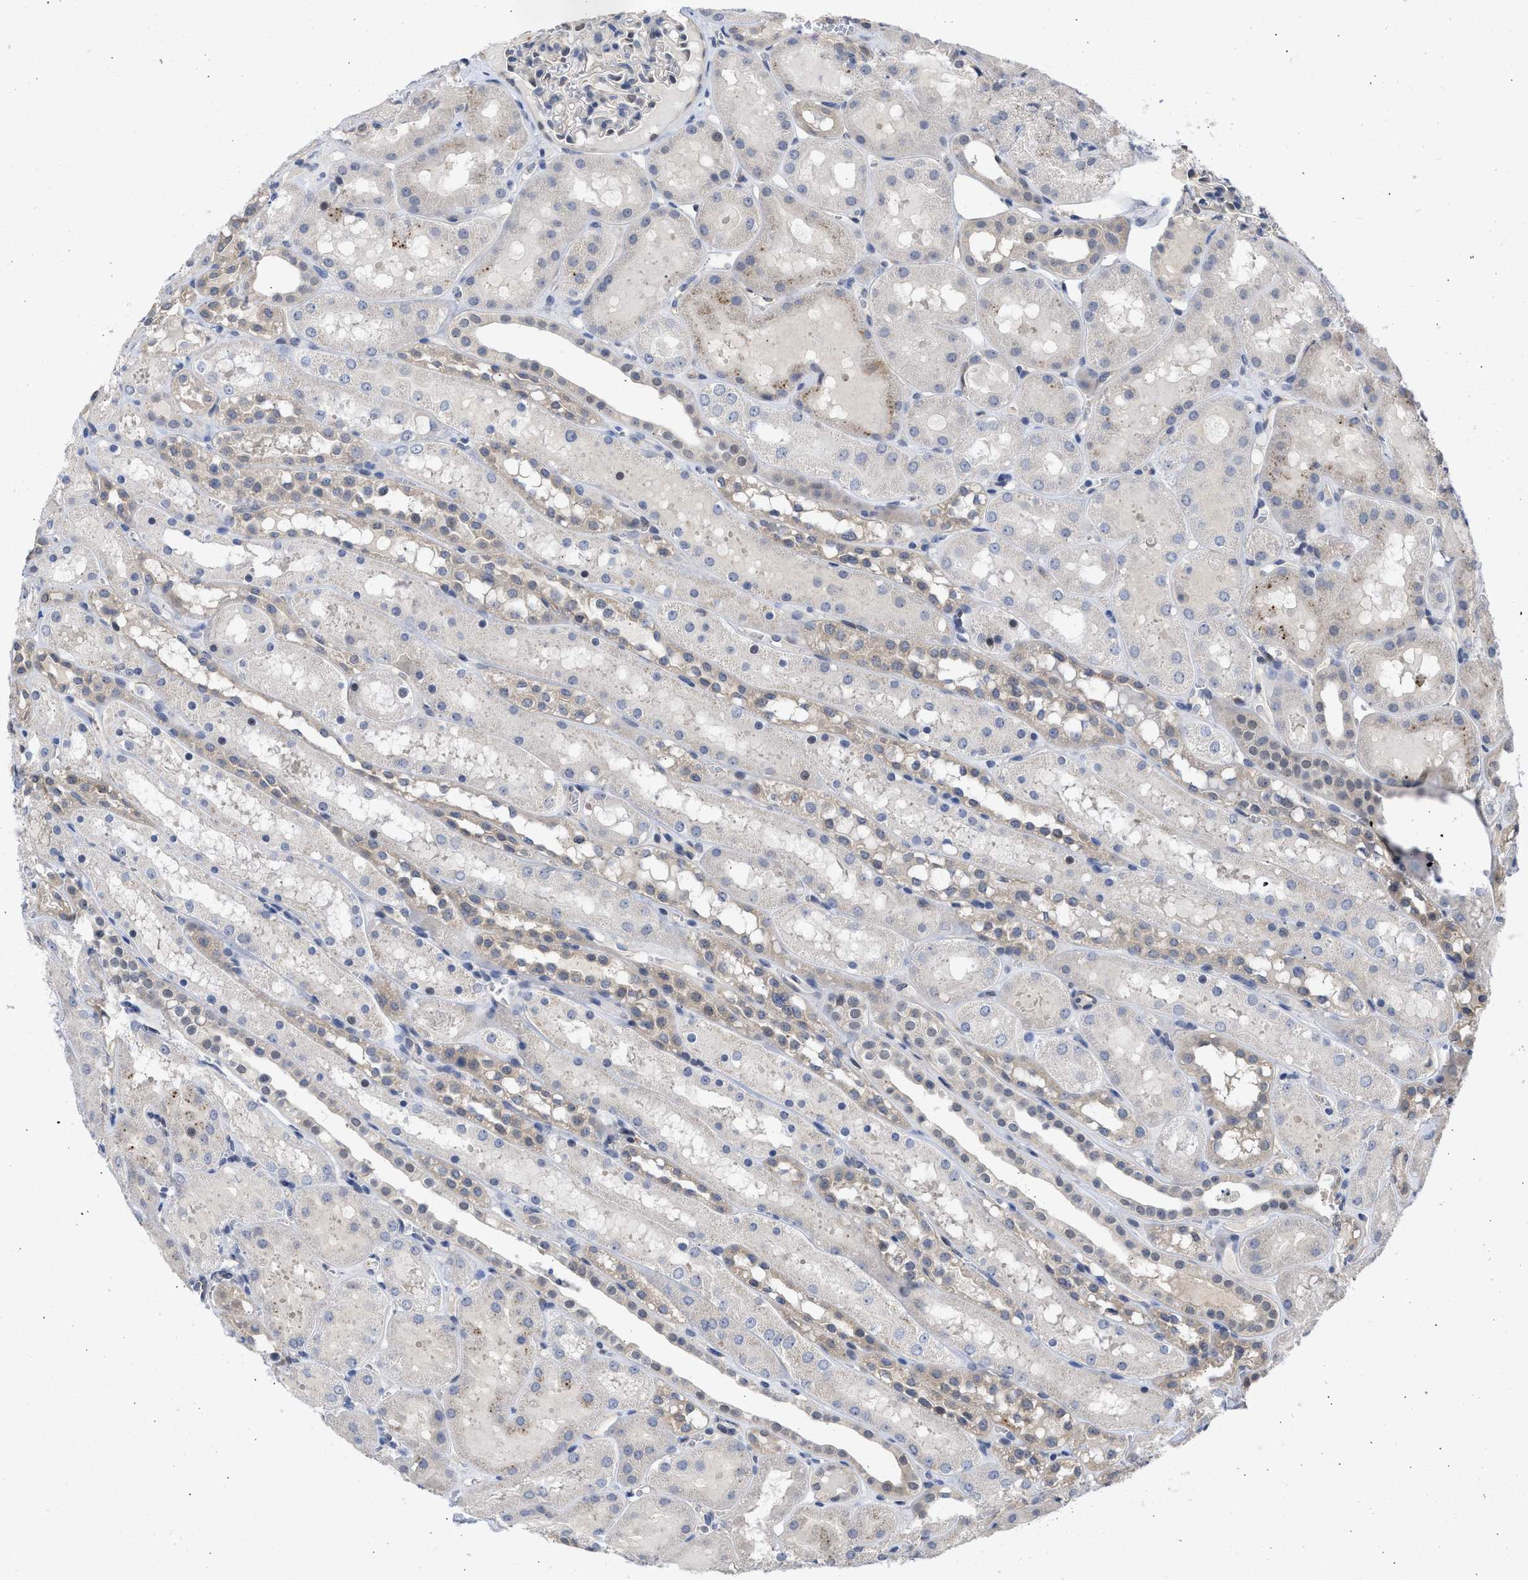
{"staining": {"intensity": "negative", "quantity": "none", "location": "none"}, "tissue": "kidney", "cell_type": "Cells in glomeruli", "image_type": "normal", "snomed": [{"axis": "morphology", "description": "Normal tissue, NOS"}, {"axis": "topography", "description": "Kidney"}, {"axis": "topography", "description": "Urinary bladder"}], "caption": "An IHC image of normal kidney is shown. There is no staining in cells in glomeruli of kidney.", "gene": "THRA", "patient": {"sex": "male", "age": 16}}